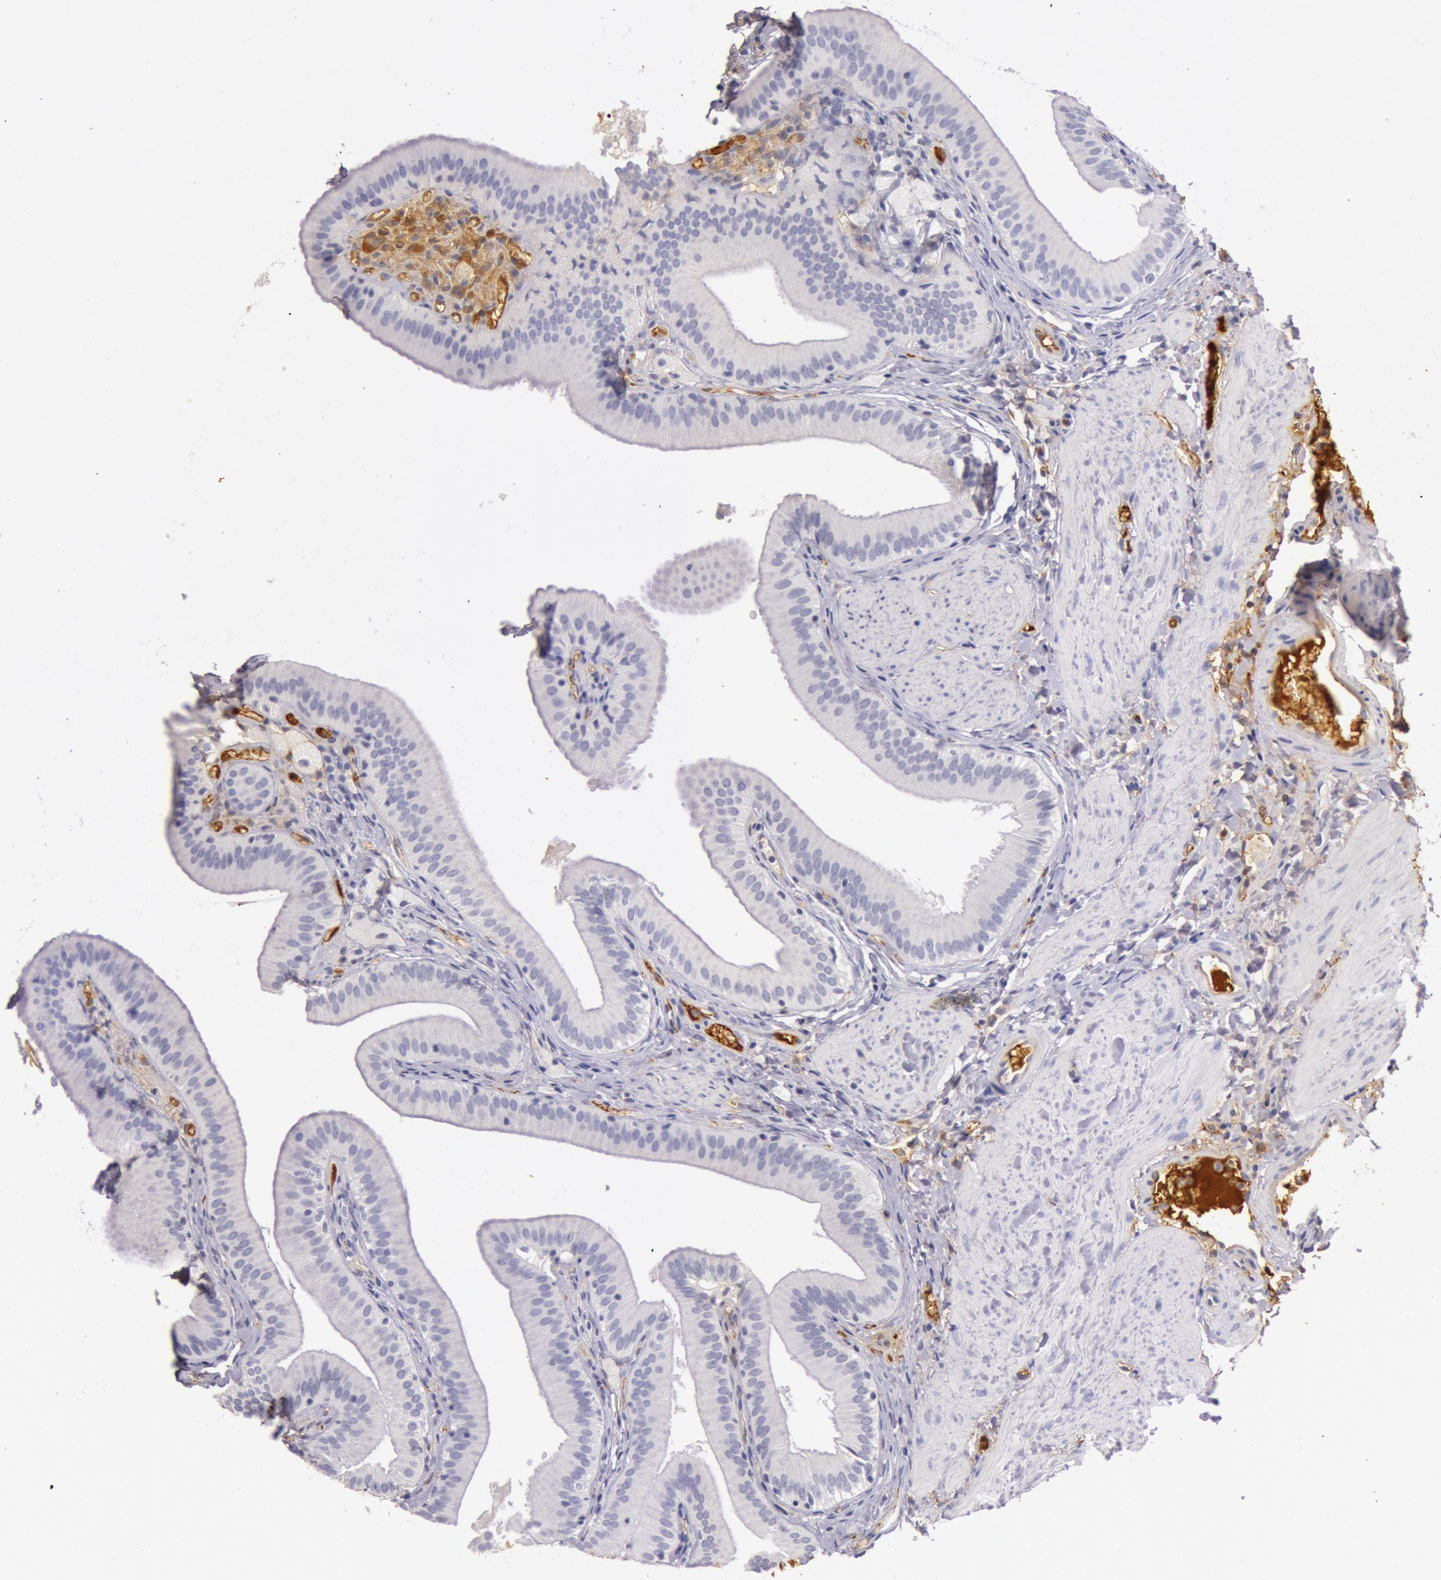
{"staining": {"intensity": "negative", "quantity": "none", "location": "none"}, "tissue": "gallbladder", "cell_type": "Glandular cells", "image_type": "normal", "snomed": [{"axis": "morphology", "description": "Normal tissue, NOS"}, {"axis": "topography", "description": "Gallbladder"}], "caption": "Immunohistochemistry image of benign gallbladder stained for a protein (brown), which exhibits no expression in glandular cells.", "gene": "C4BPA", "patient": {"sex": "female", "age": 24}}